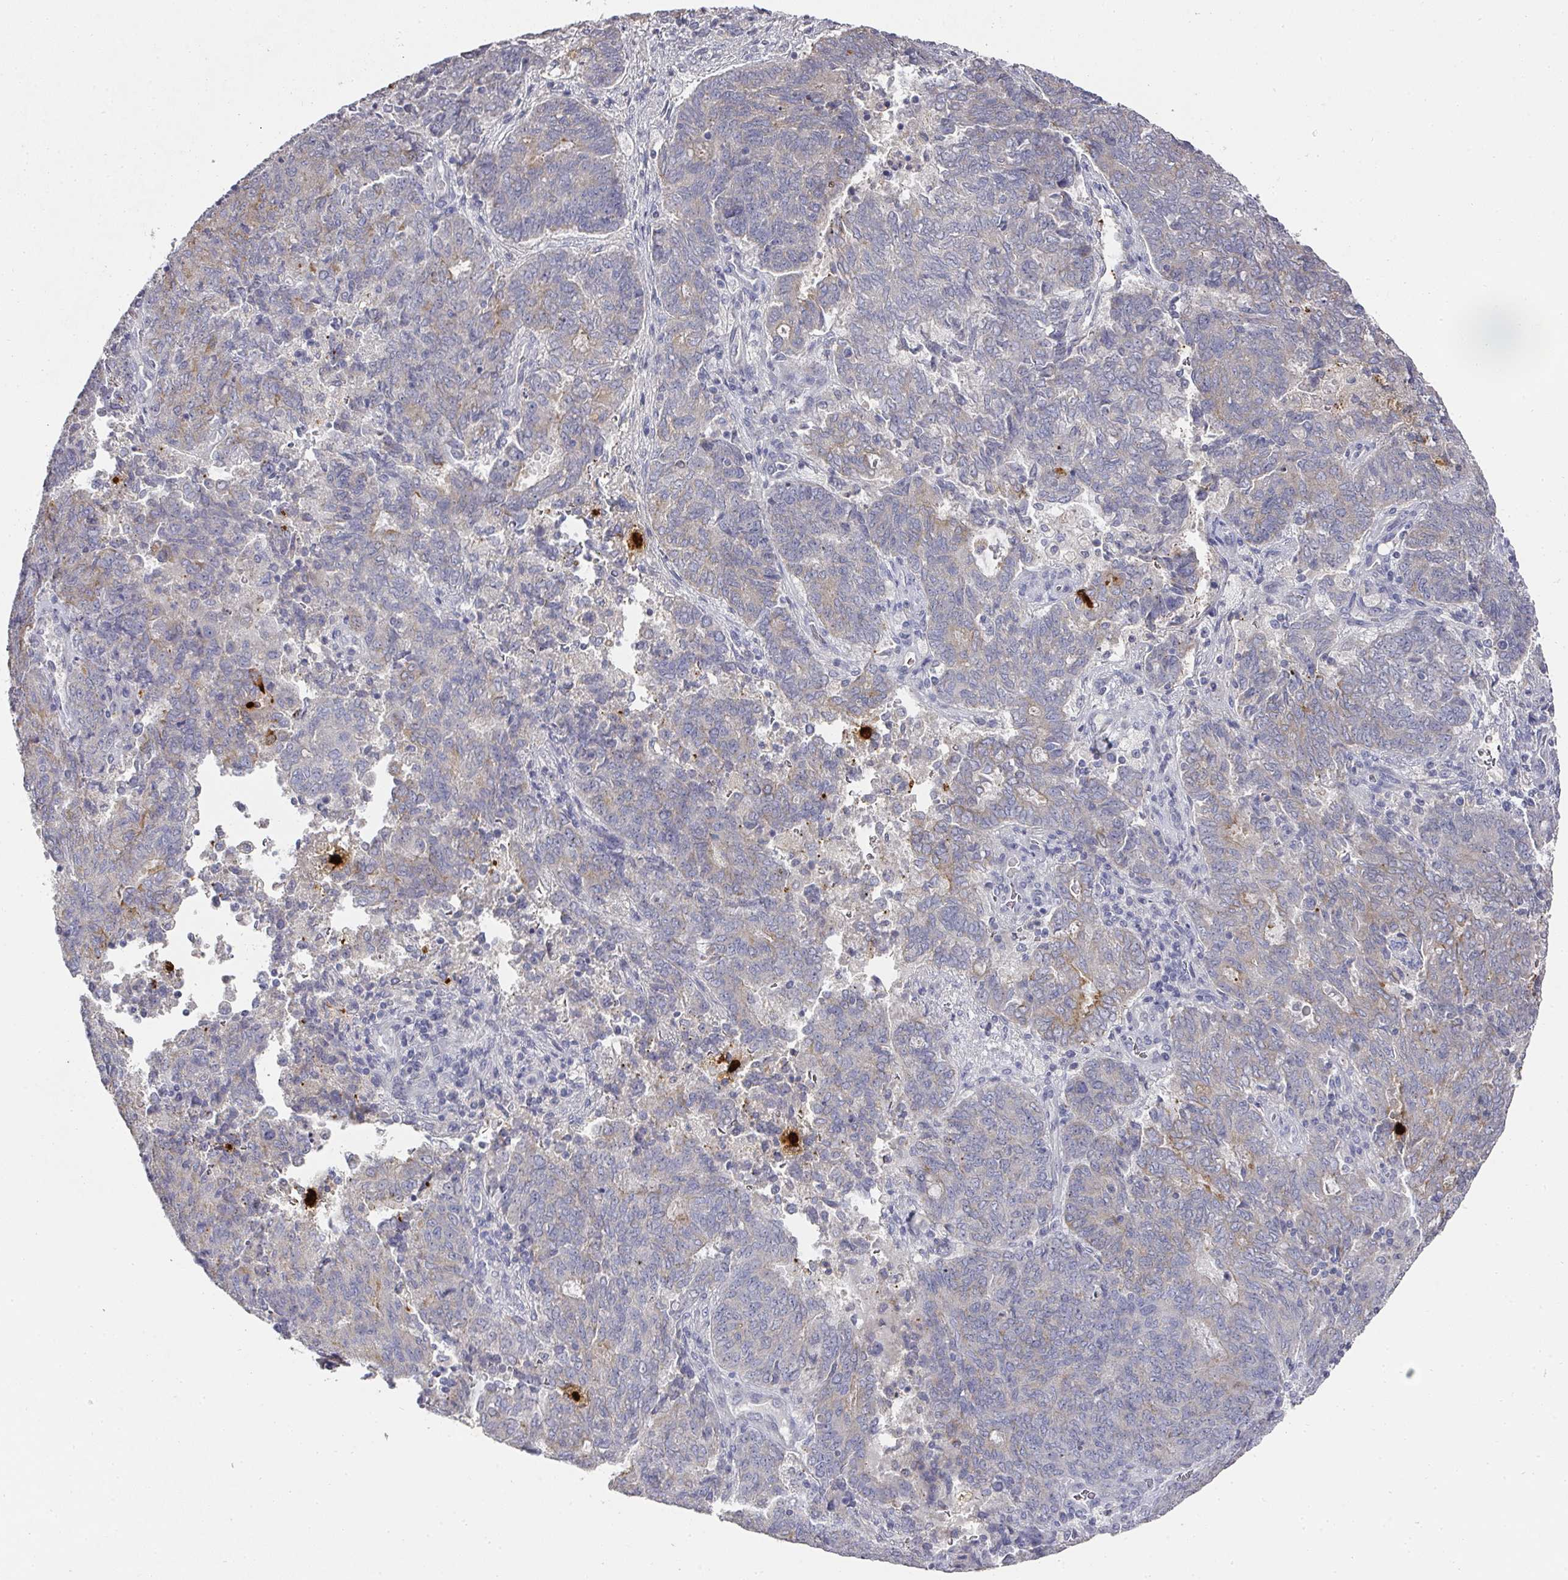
{"staining": {"intensity": "weak", "quantity": "<25%", "location": "cytoplasmic/membranous"}, "tissue": "endometrial cancer", "cell_type": "Tumor cells", "image_type": "cancer", "snomed": [{"axis": "morphology", "description": "Adenocarcinoma, NOS"}, {"axis": "topography", "description": "Endometrium"}], "caption": "Tumor cells are negative for protein expression in human adenocarcinoma (endometrial).", "gene": "CAMP", "patient": {"sex": "female", "age": 80}}